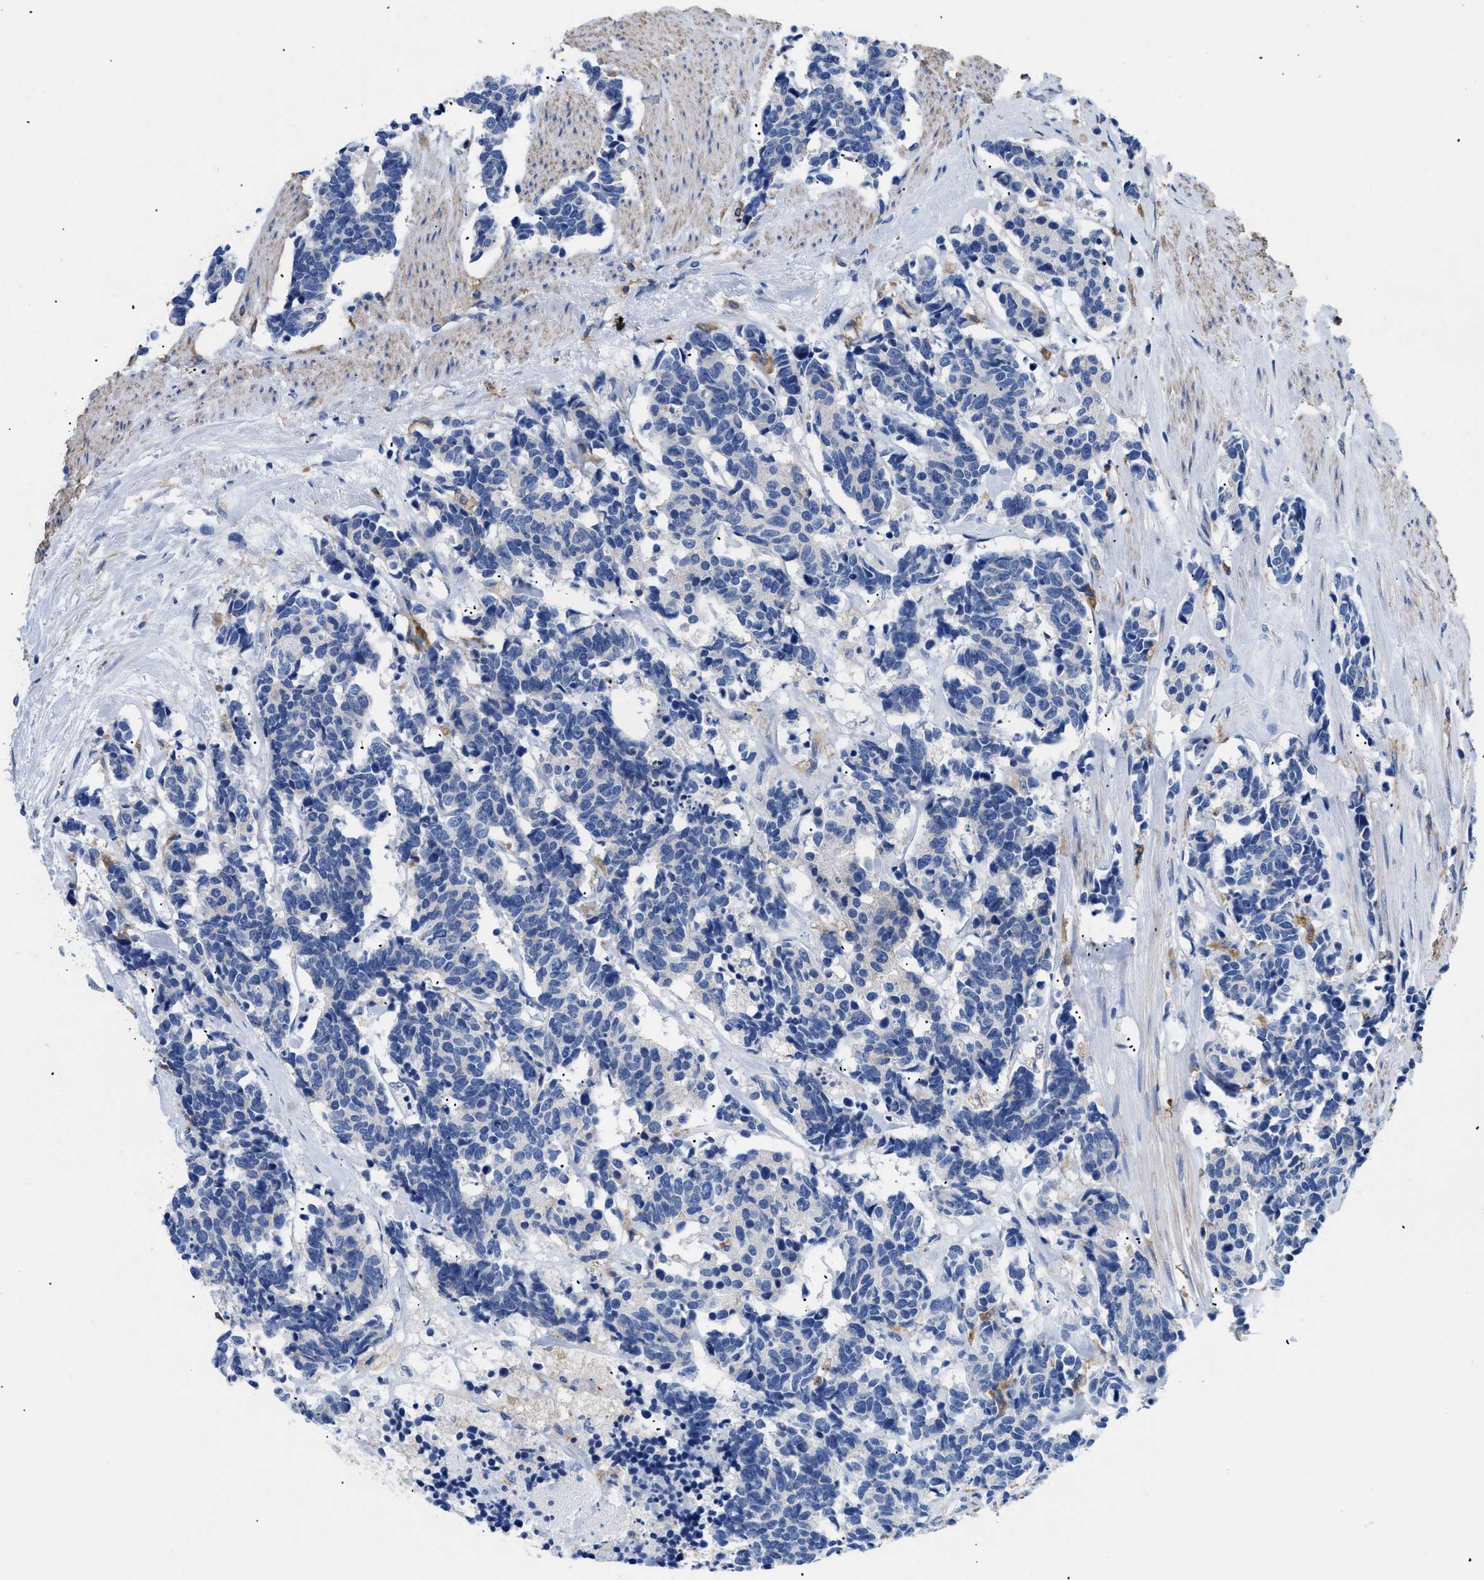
{"staining": {"intensity": "negative", "quantity": "none", "location": "none"}, "tissue": "carcinoid", "cell_type": "Tumor cells", "image_type": "cancer", "snomed": [{"axis": "morphology", "description": "Carcinoma, NOS"}, {"axis": "morphology", "description": "Carcinoid, malignant, NOS"}, {"axis": "topography", "description": "Urinary bladder"}], "caption": "There is no significant staining in tumor cells of carcinoid (malignant).", "gene": "HLA-DPA1", "patient": {"sex": "male", "age": 57}}